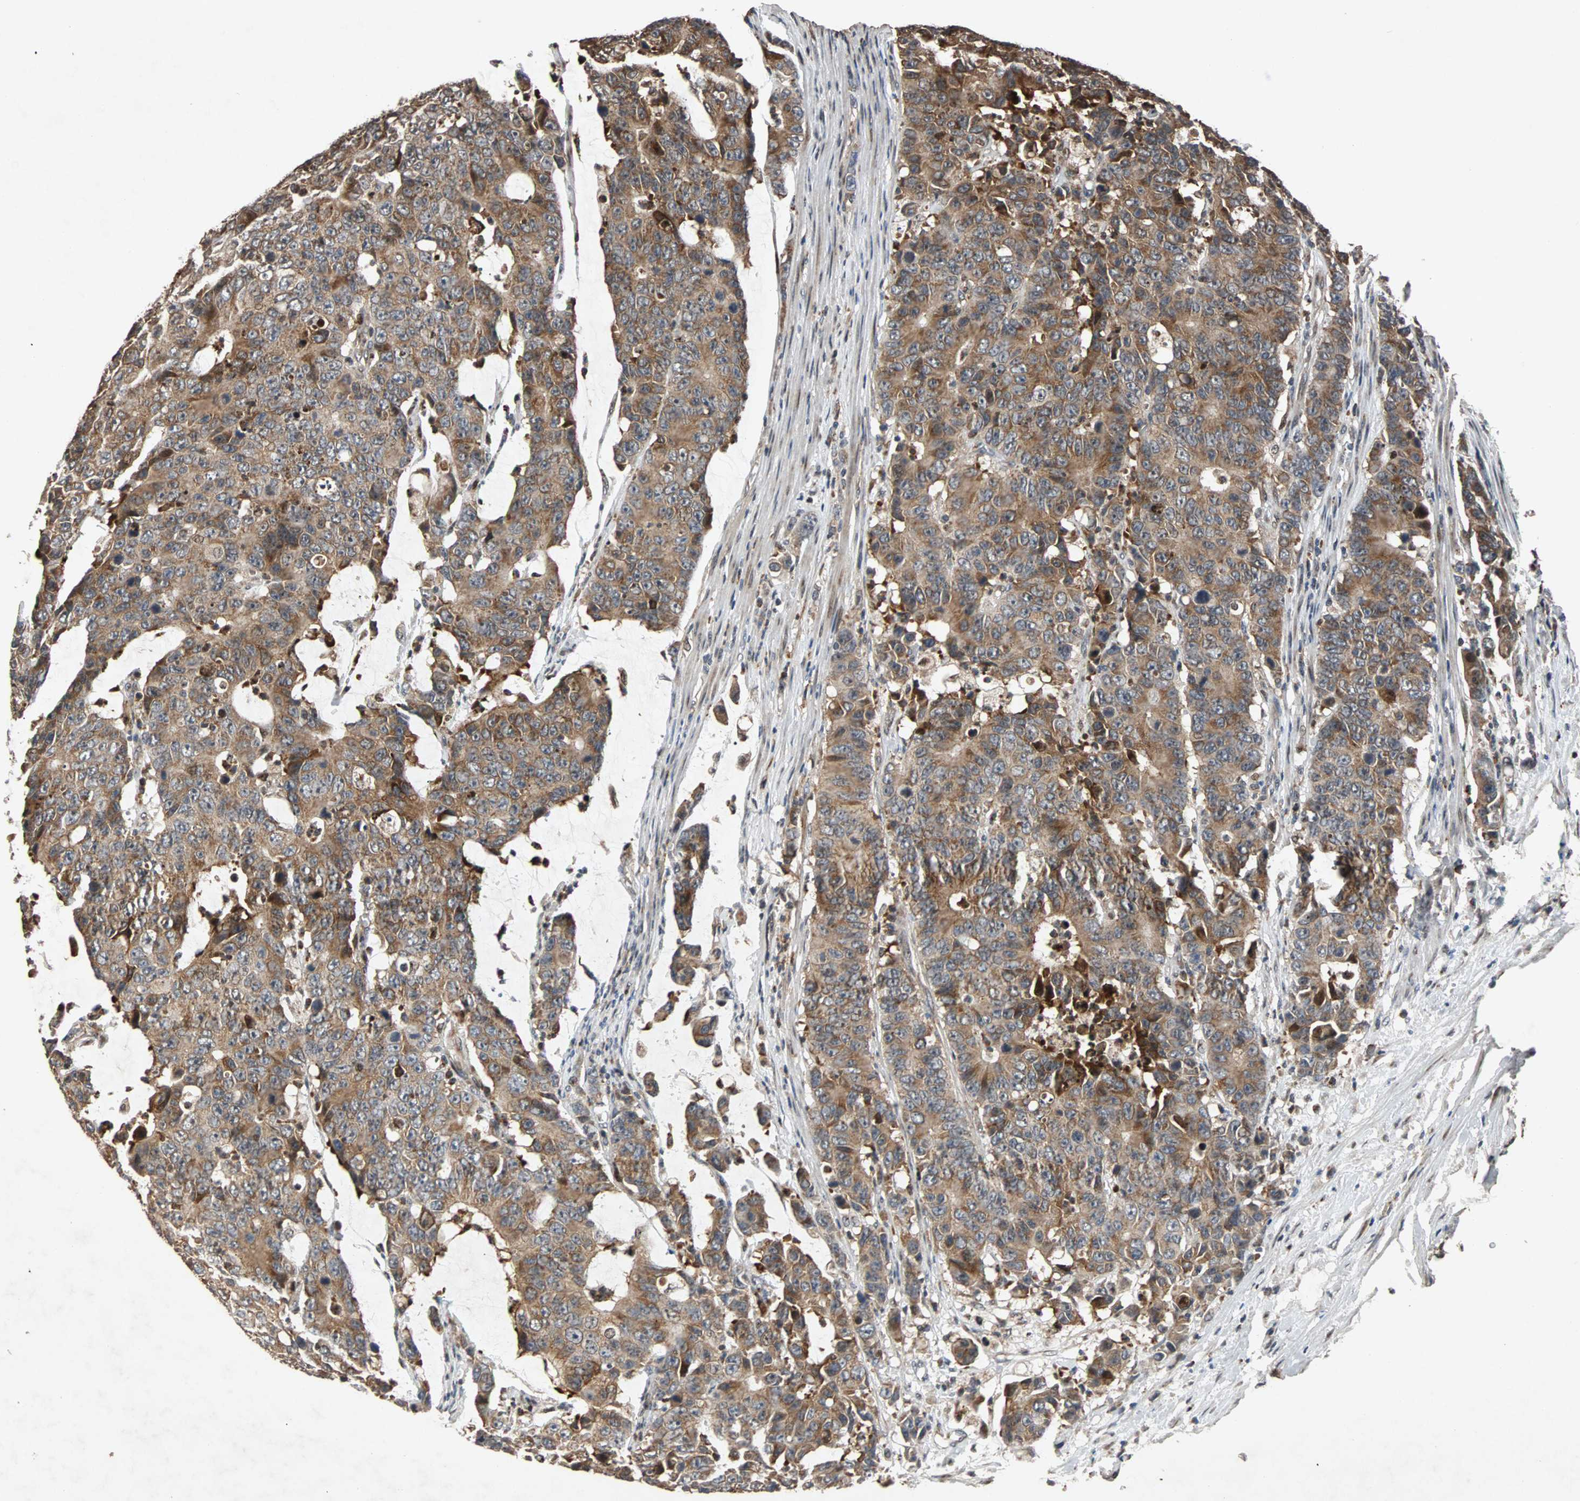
{"staining": {"intensity": "moderate", "quantity": ">75%", "location": "cytoplasmic/membranous"}, "tissue": "colorectal cancer", "cell_type": "Tumor cells", "image_type": "cancer", "snomed": [{"axis": "morphology", "description": "Adenocarcinoma, NOS"}, {"axis": "topography", "description": "Colon"}], "caption": "Immunohistochemical staining of colorectal cancer reveals medium levels of moderate cytoplasmic/membranous expression in about >75% of tumor cells.", "gene": "USP31", "patient": {"sex": "female", "age": 86}}